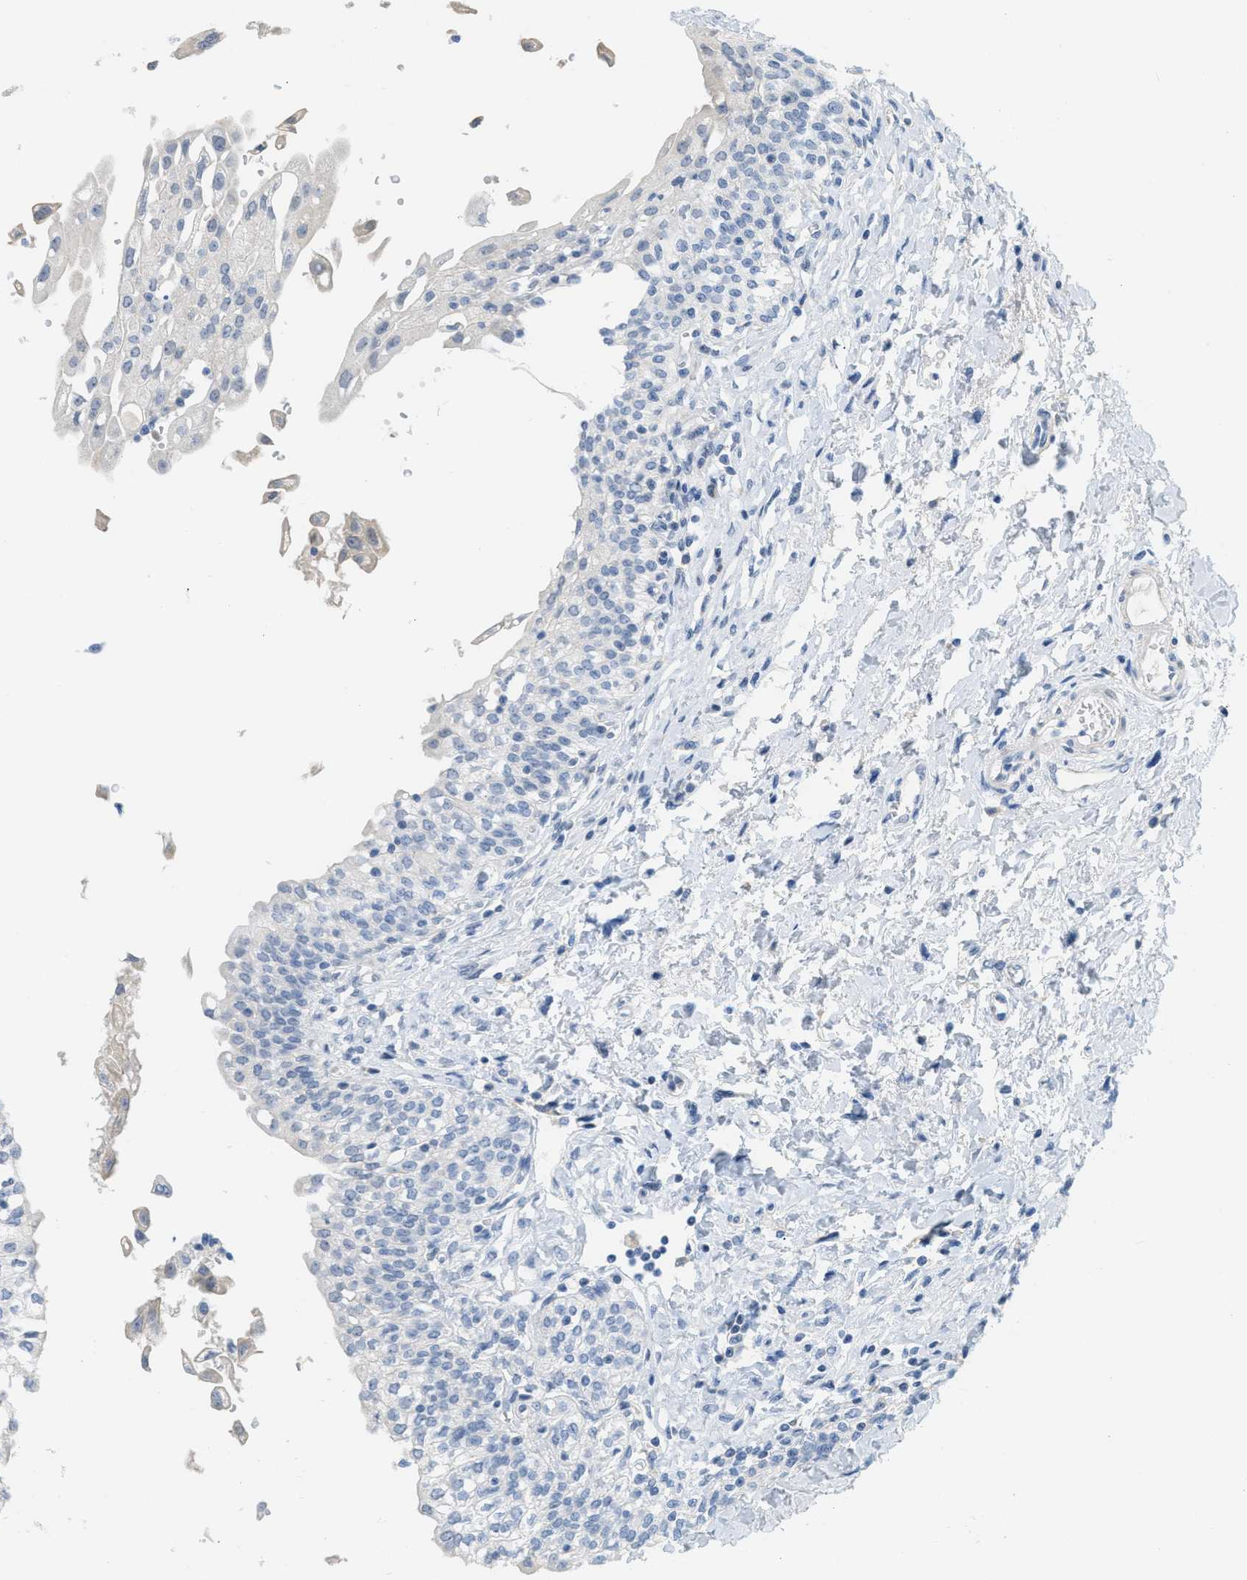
{"staining": {"intensity": "negative", "quantity": "none", "location": "none"}, "tissue": "urinary bladder", "cell_type": "Urothelial cells", "image_type": "normal", "snomed": [{"axis": "morphology", "description": "Normal tissue, NOS"}, {"axis": "topography", "description": "Urinary bladder"}], "caption": "DAB immunohistochemical staining of normal human urinary bladder shows no significant staining in urothelial cells.", "gene": "HSF2", "patient": {"sex": "male", "age": 55}}